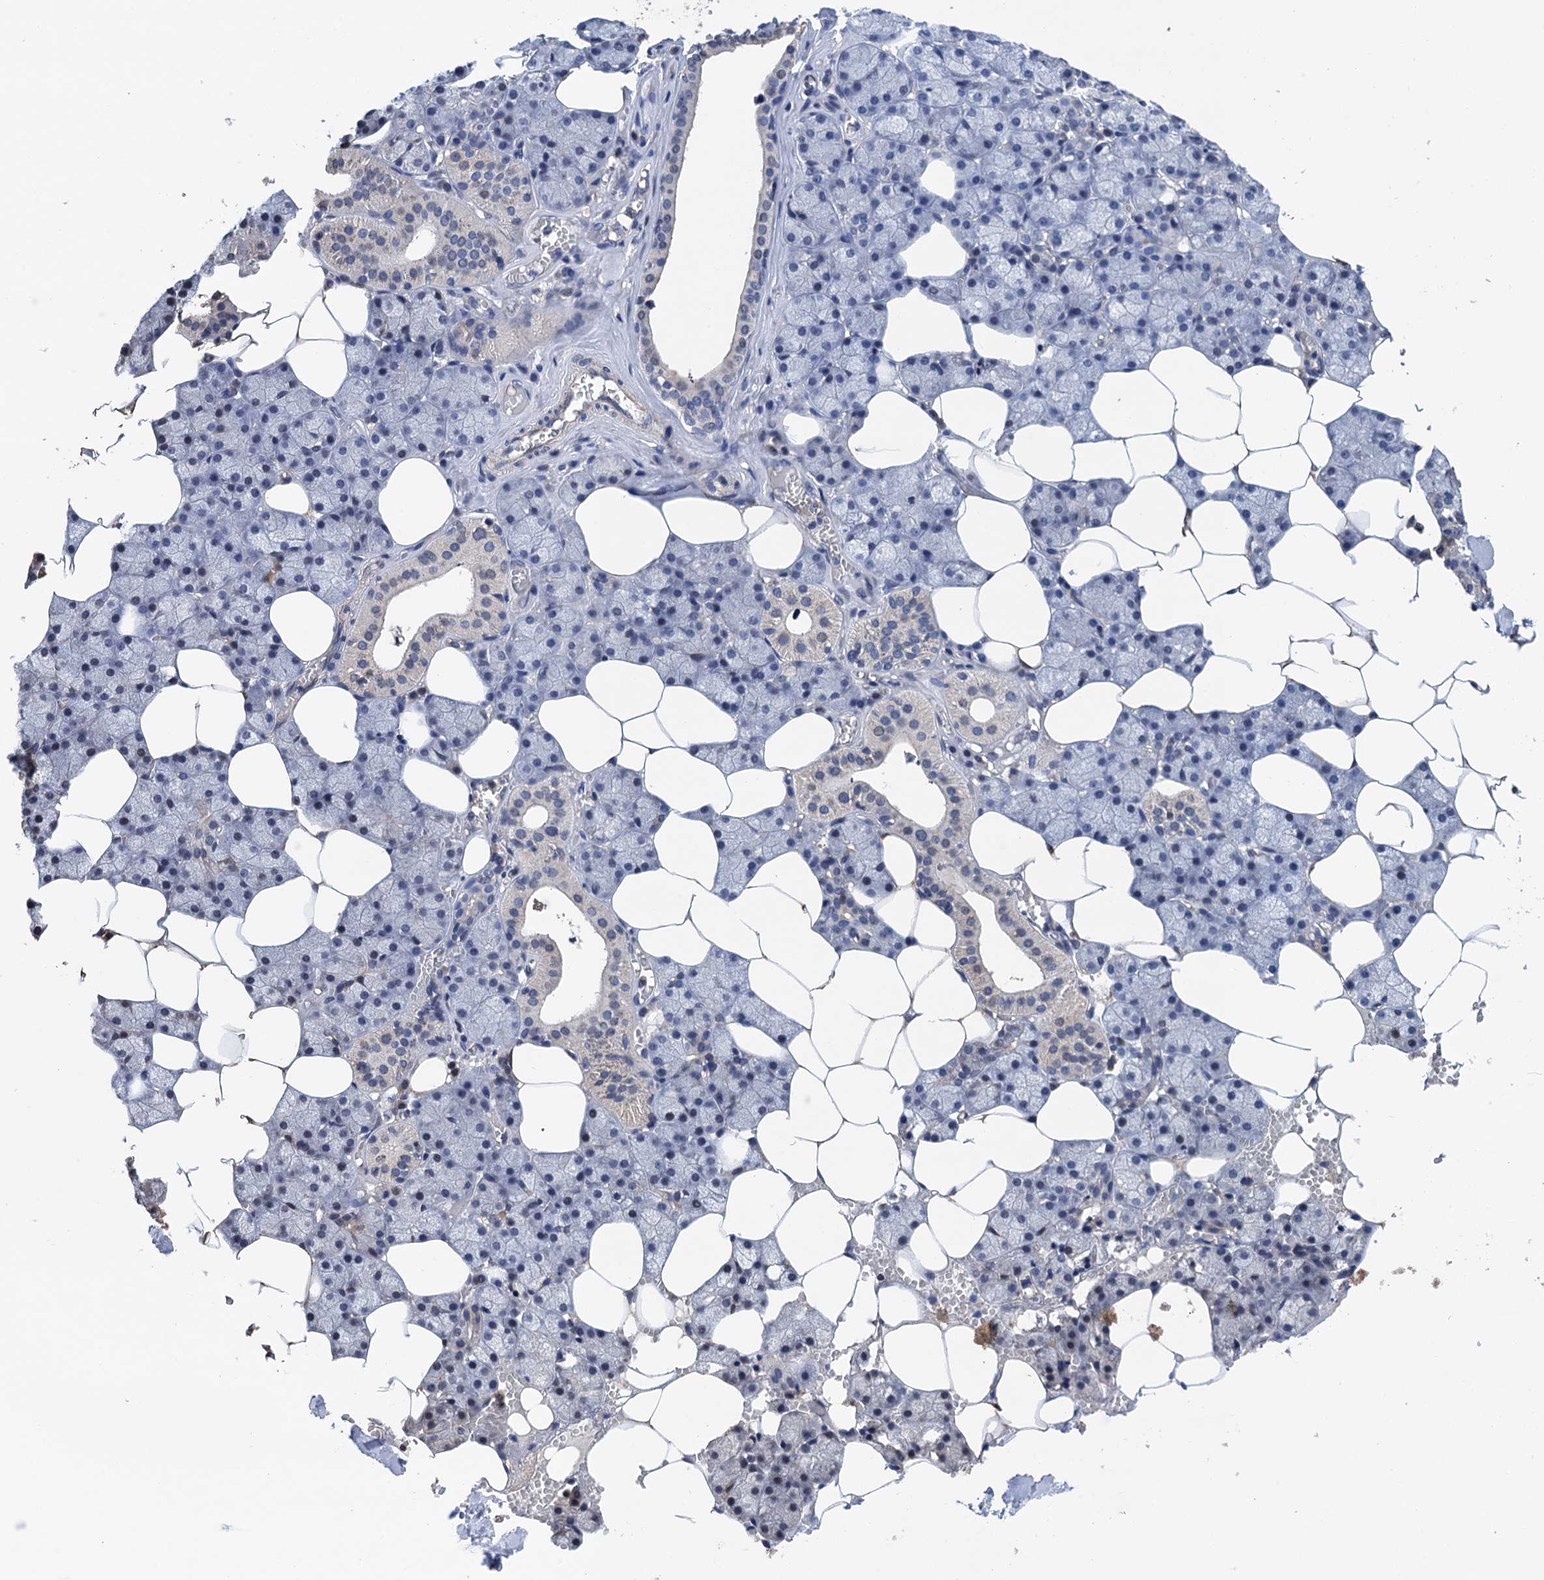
{"staining": {"intensity": "weak", "quantity": "<25%", "location": "cytoplasmic/membranous"}, "tissue": "salivary gland", "cell_type": "Glandular cells", "image_type": "normal", "snomed": [{"axis": "morphology", "description": "Normal tissue, NOS"}, {"axis": "topography", "description": "Salivary gland"}], "caption": "This is a histopathology image of immunohistochemistry (IHC) staining of unremarkable salivary gland, which shows no expression in glandular cells. Brightfield microscopy of immunohistochemistry stained with DAB (brown) and hematoxylin (blue), captured at high magnification.", "gene": "ART5", "patient": {"sex": "male", "age": 62}}